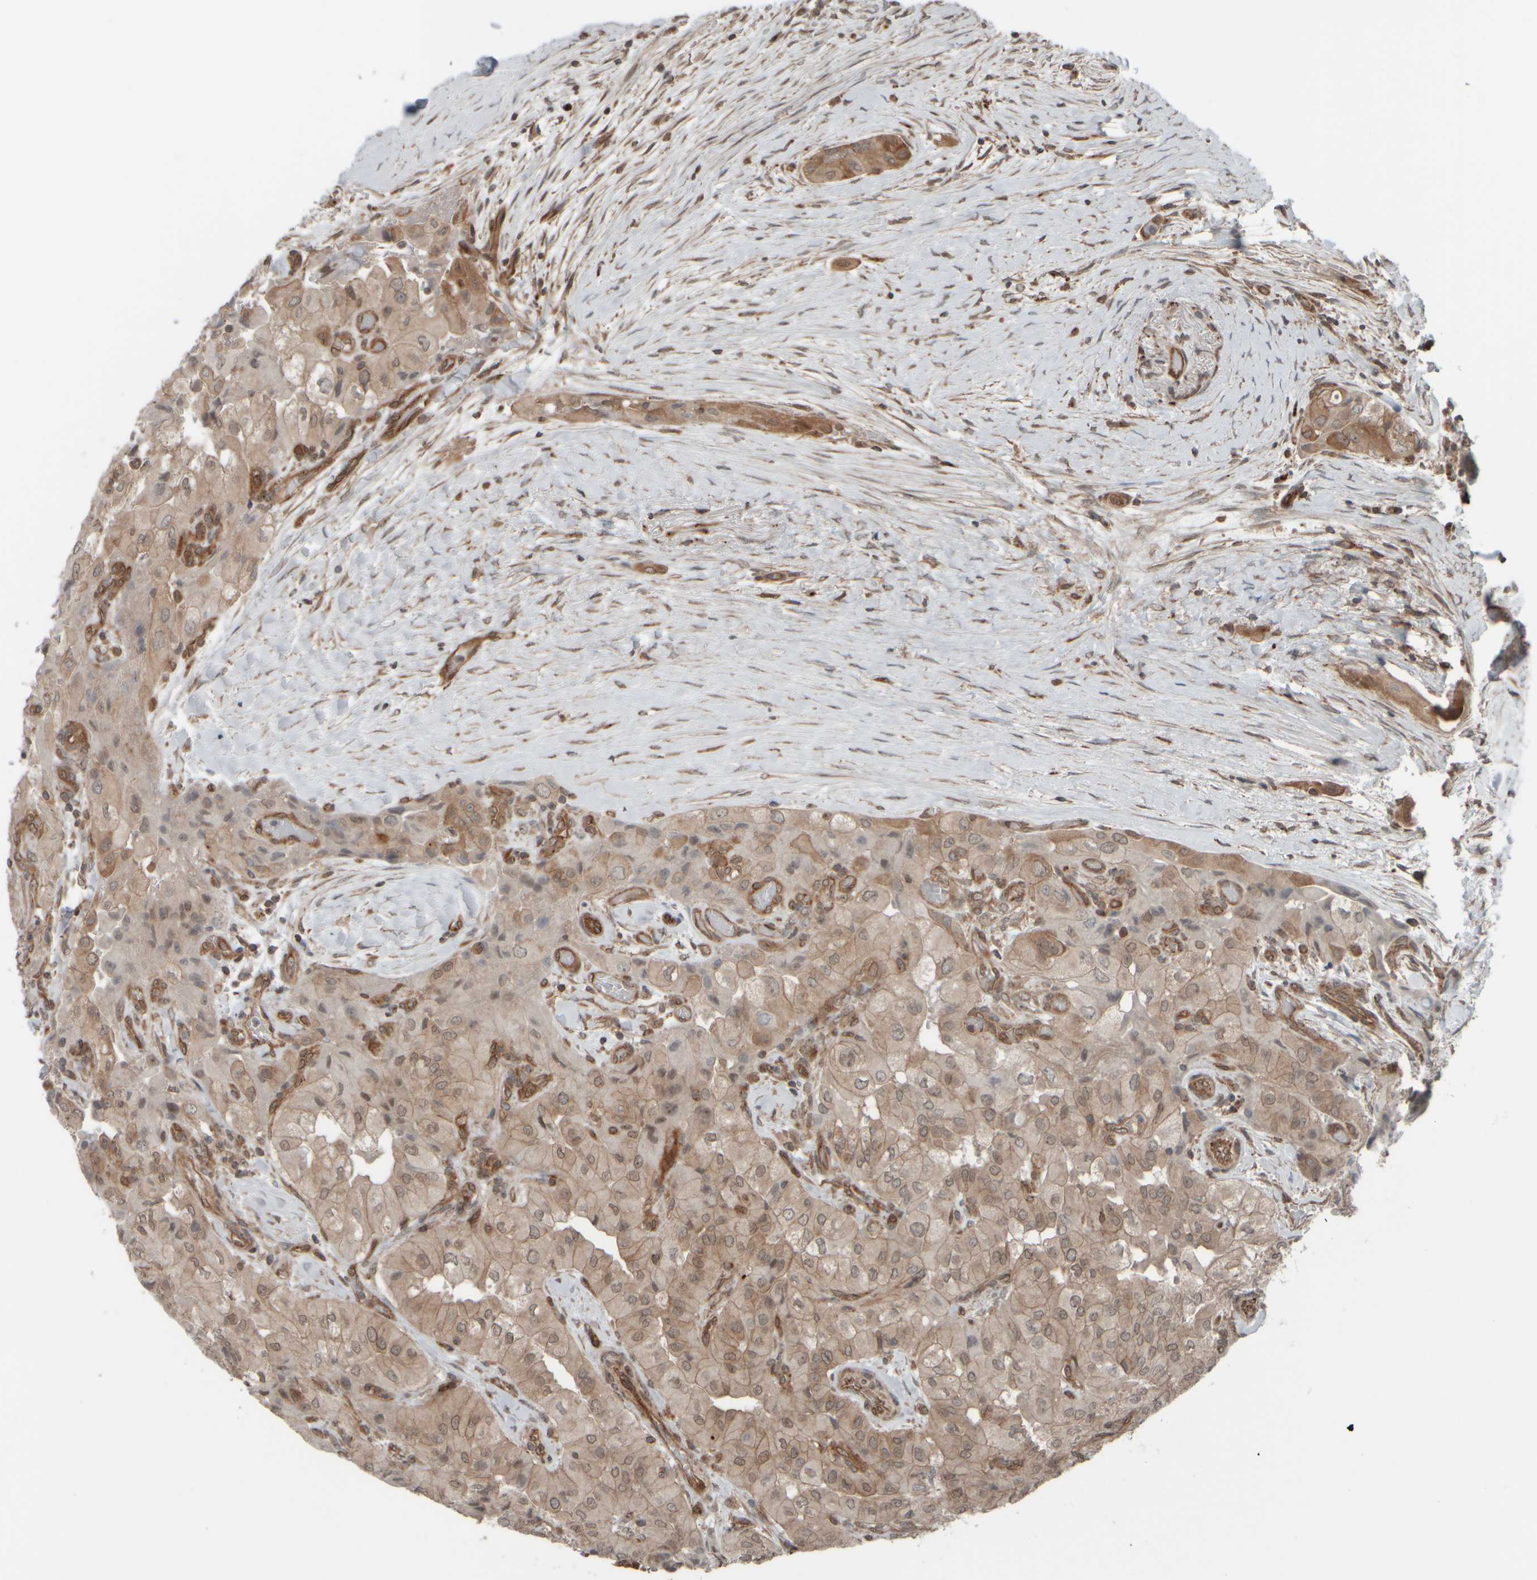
{"staining": {"intensity": "weak", "quantity": ">75%", "location": "cytoplasmic/membranous"}, "tissue": "thyroid cancer", "cell_type": "Tumor cells", "image_type": "cancer", "snomed": [{"axis": "morphology", "description": "Papillary adenocarcinoma, NOS"}, {"axis": "topography", "description": "Thyroid gland"}], "caption": "This is a photomicrograph of immunohistochemistry staining of thyroid cancer (papillary adenocarcinoma), which shows weak expression in the cytoplasmic/membranous of tumor cells.", "gene": "GIGYF1", "patient": {"sex": "female", "age": 59}}